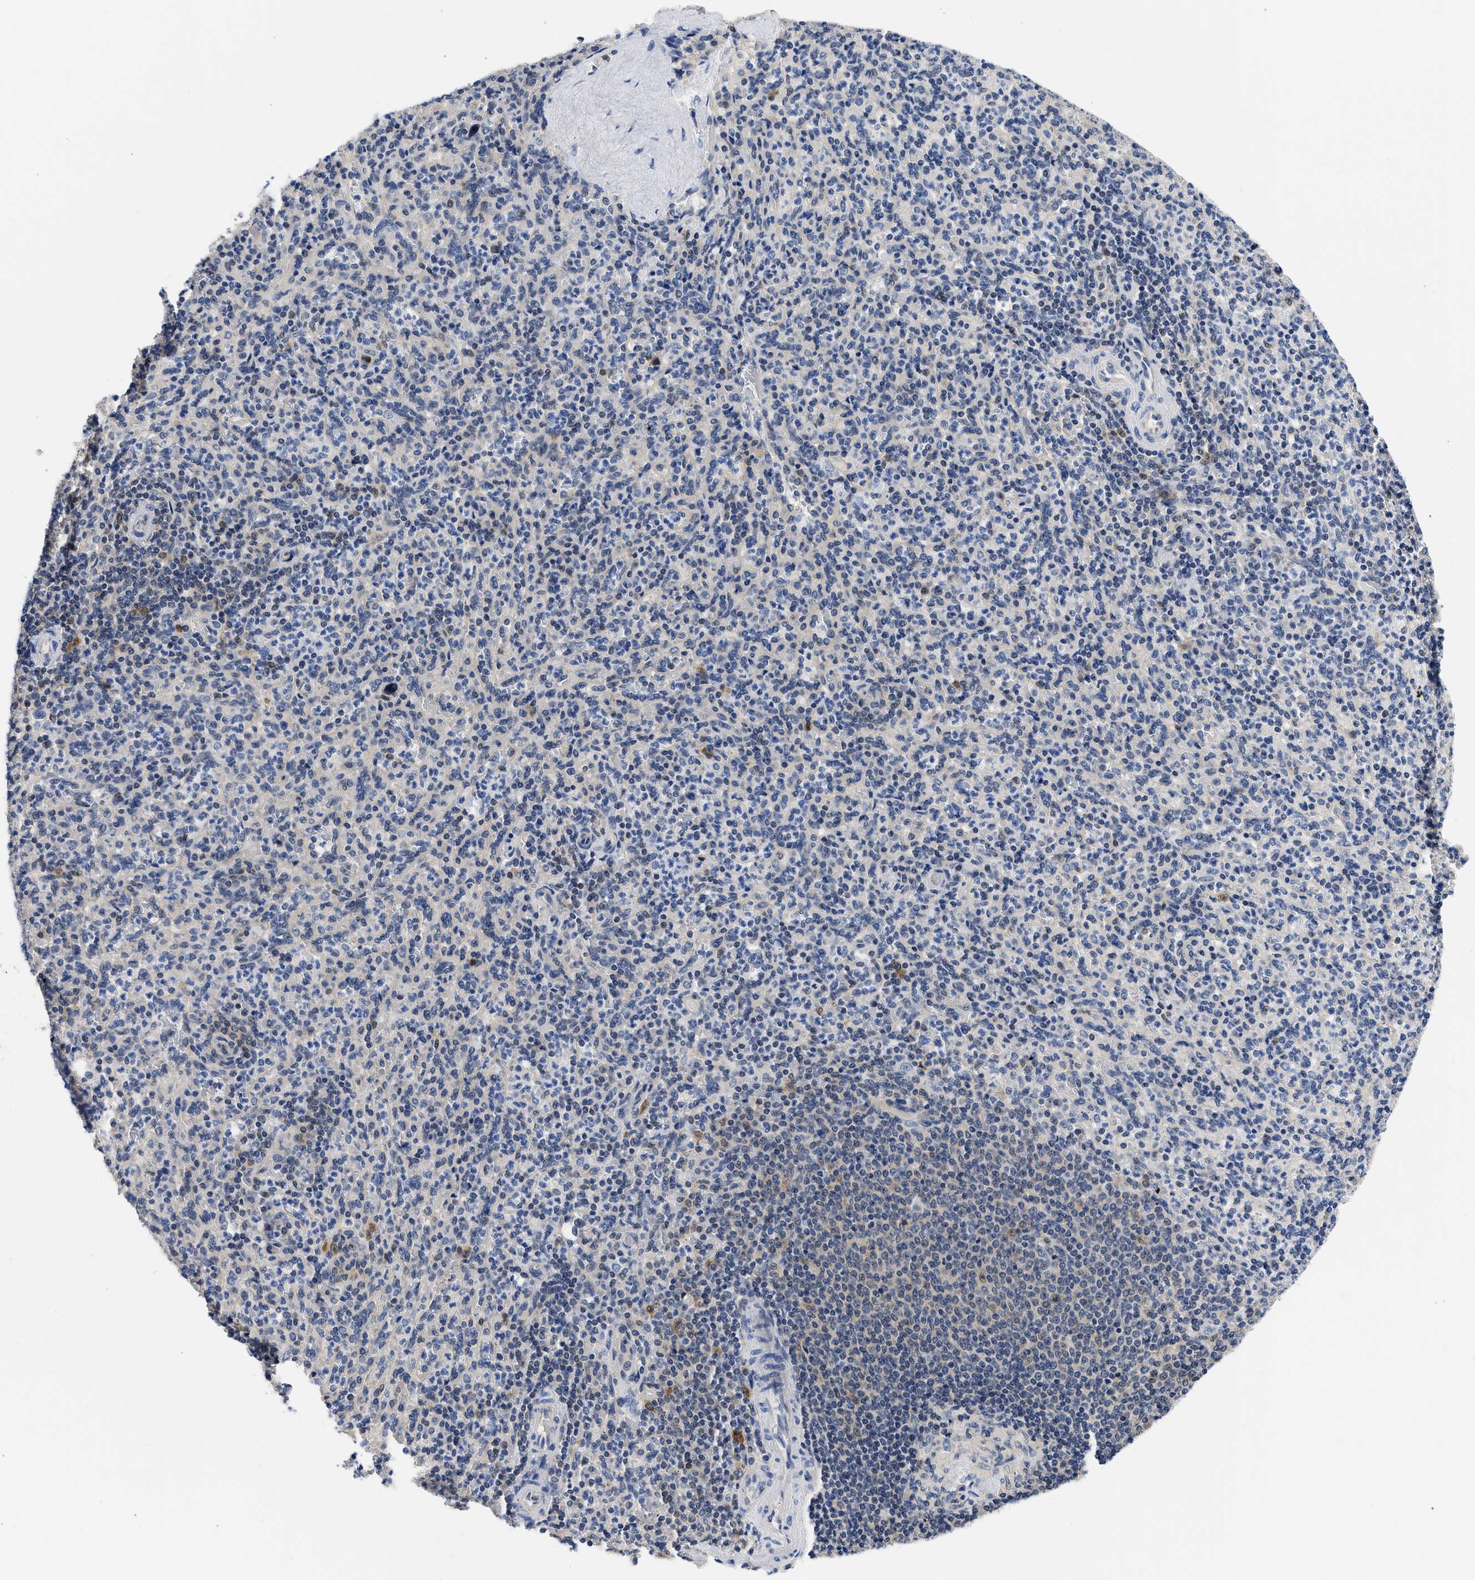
{"staining": {"intensity": "negative", "quantity": "none", "location": "none"}, "tissue": "spleen", "cell_type": "Cells in red pulp", "image_type": "normal", "snomed": [{"axis": "morphology", "description": "Normal tissue, NOS"}, {"axis": "topography", "description": "Spleen"}], "caption": "There is no significant staining in cells in red pulp of spleen. (DAB immunohistochemistry (IHC) with hematoxylin counter stain).", "gene": "XPO5", "patient": {"sex": "male", "age": 36}}